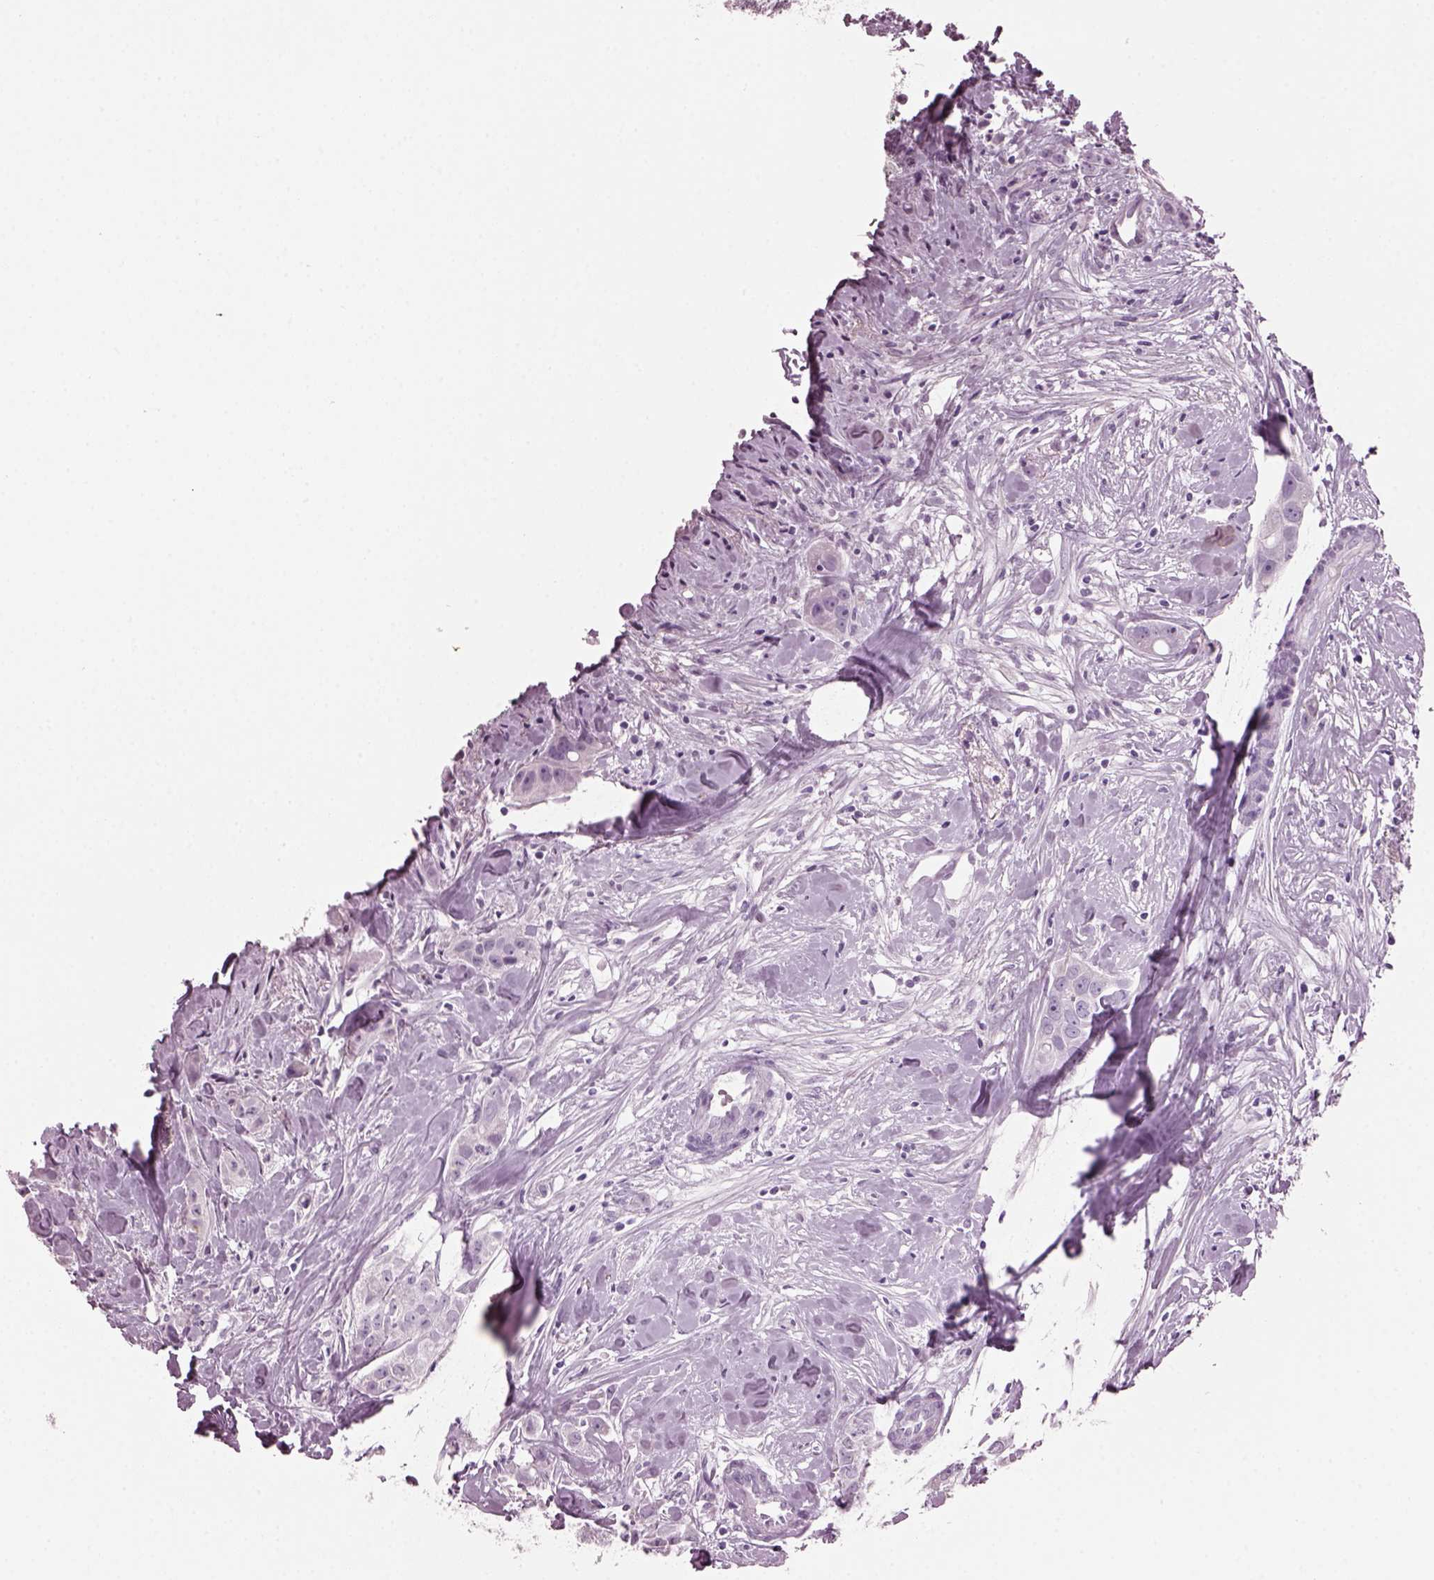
{"staining": {"intensity": "negative", "quantity": "none", "location": "none"}, "tissue": "breast cancer", "cell_type": "Tumor cells", "image_type": "cancer", "snomed": [{"axis": "morphology", "description": "Duct carcinoma"}, {"axis": "topography", "description": "Breast"}], "caption": "The immunohistochemistry (IHC) photomicrograph has no significant positivity in tumor cells of invasive ductal carcinoma (breast) tissue.", "gene": "PRR9", "patient": {"sex": "female", "age": 43}}